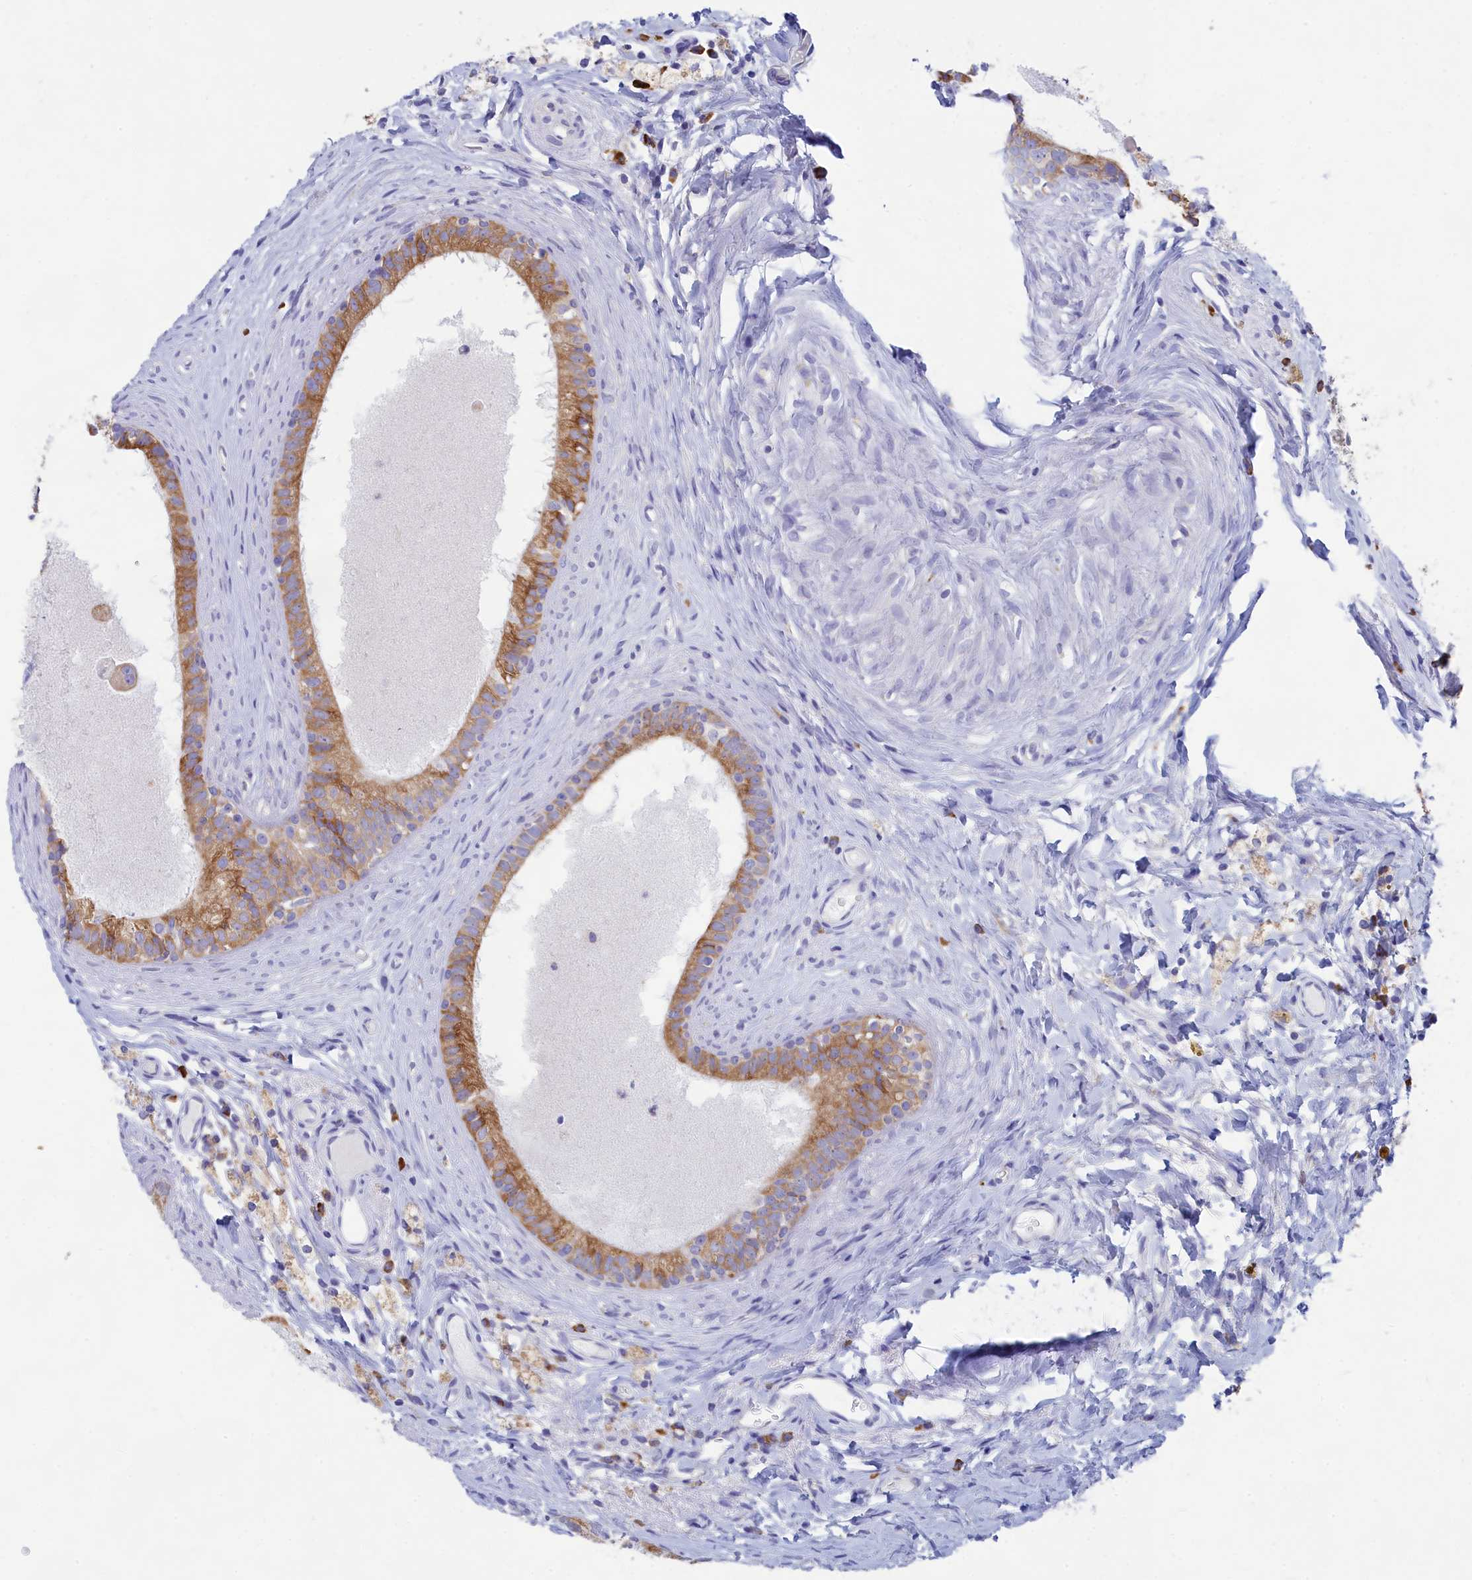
{"staining": {"intensity": "strong", "quantity": "25%-75%", "location": "cytoplasmic/membranous"}, "tissue": "epididymis", "cell_type": "Glandular cells", "image_type": "normal", "snomed": [{"axis": "morphology", "description": "Normal tissue, NOS"}, {"axis": "topography", "description": "Epididymis"}], "caption": "Glandular cells exhibit strong cytoplasmic/membranous expression in about 25%-75% of cells in unremarkable epididymis. The protein of interest is shown in brown color, while the nuclei are stained blue.", "gene": "WDR35", "patient": {"sex": "male", "age": 80}}